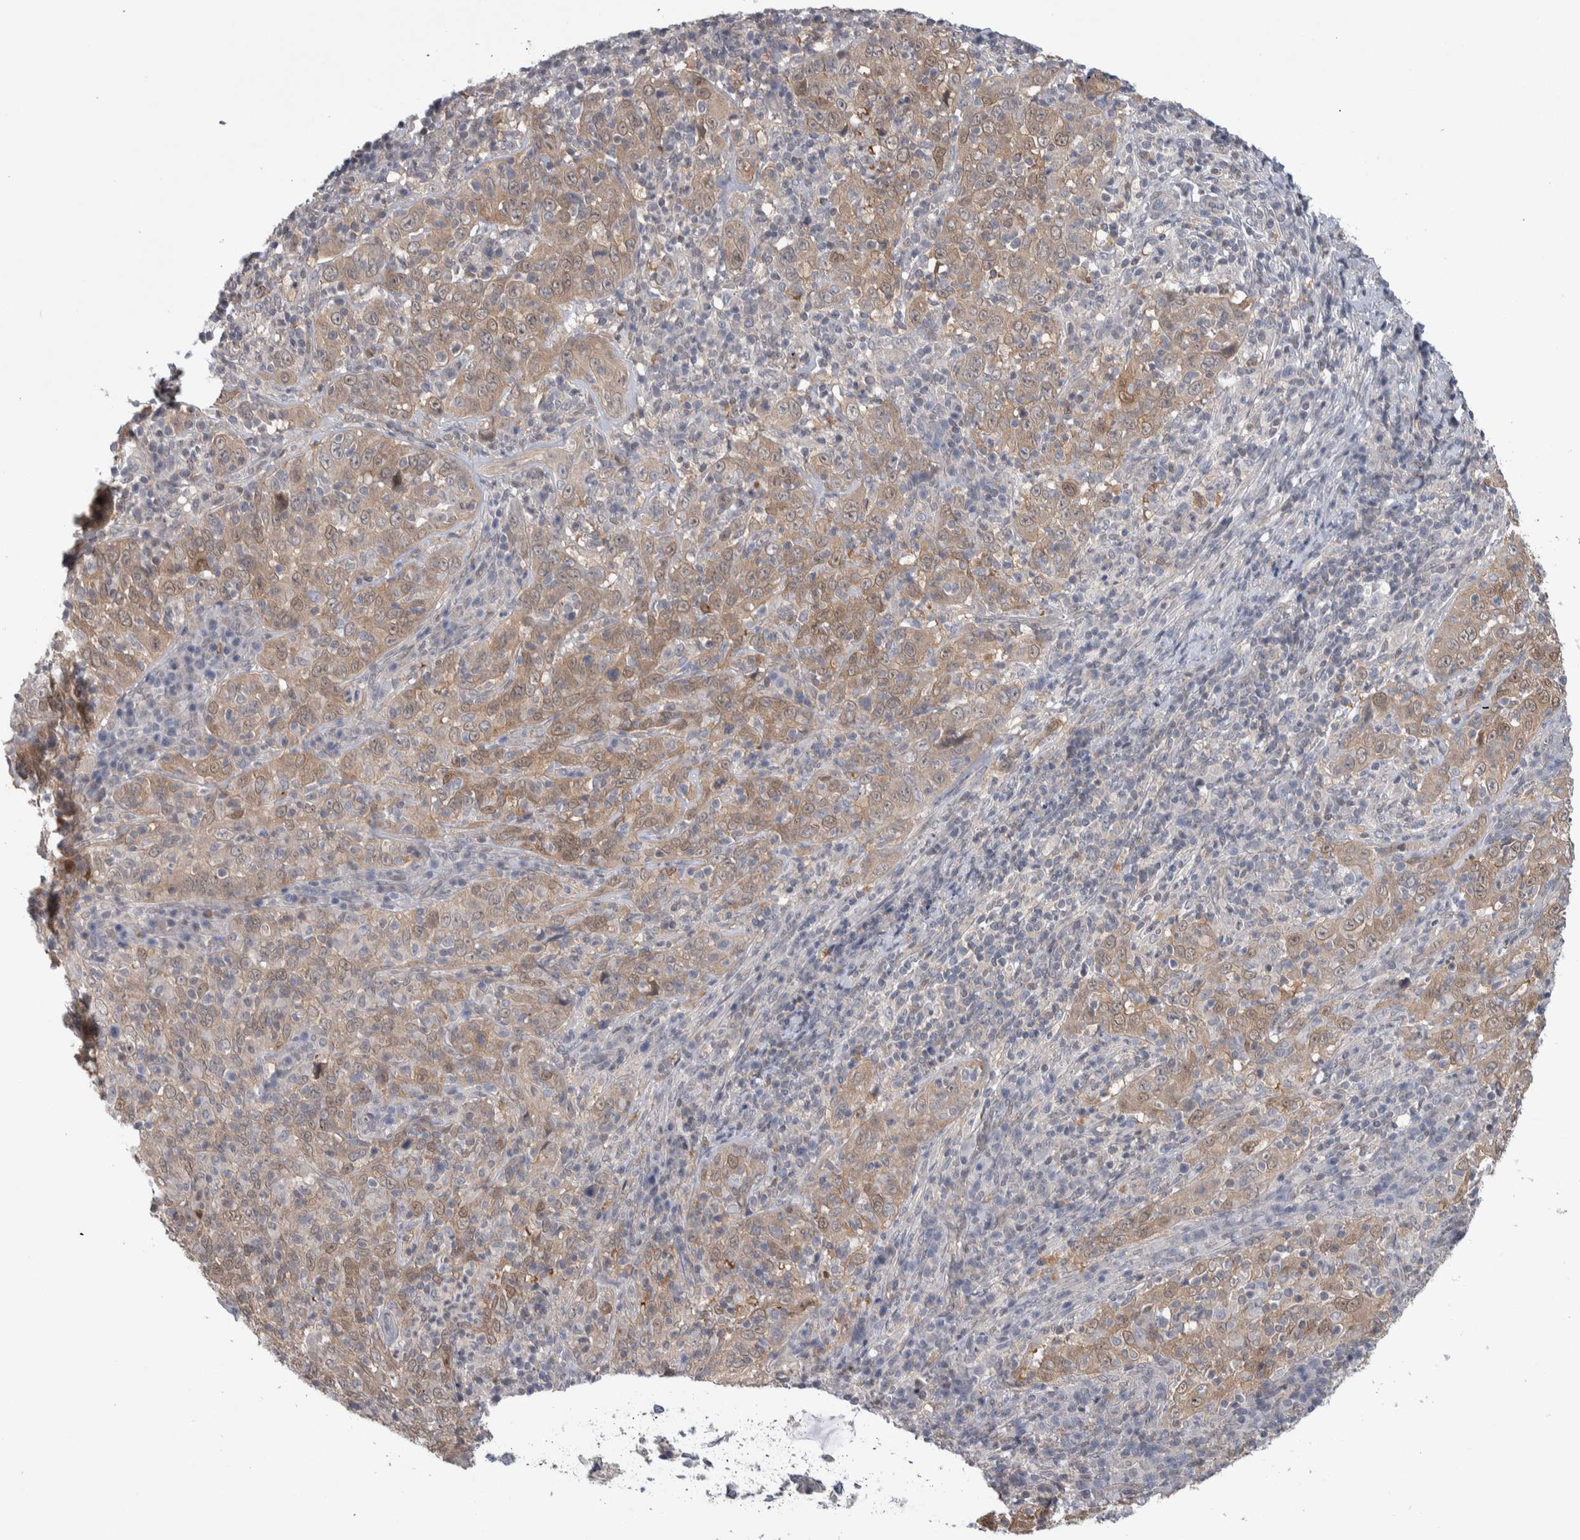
{"staining": {"intensity": "strong", "quantity": "<25%", "location": "cytoplasmic/membranous,nuclear"}, "tissue": "cervical cancer", "cell_type": "Tumor cells", "image_type": "cancer", "snomed": [{"axis": "morphology", "description": "Squamous cell carcinoma, NOS"}, {"axis": "topography", "description": "Cervix"}], "caption": "Tumor cells demonstrate medium levels of strong cytoplasmic/membranous and nuclear expression in about <25% of cells in human squamous cell carcinoma (cervical).", "gene": "TAX1BP1", "patient": {"sex": "female", "age": 46}}